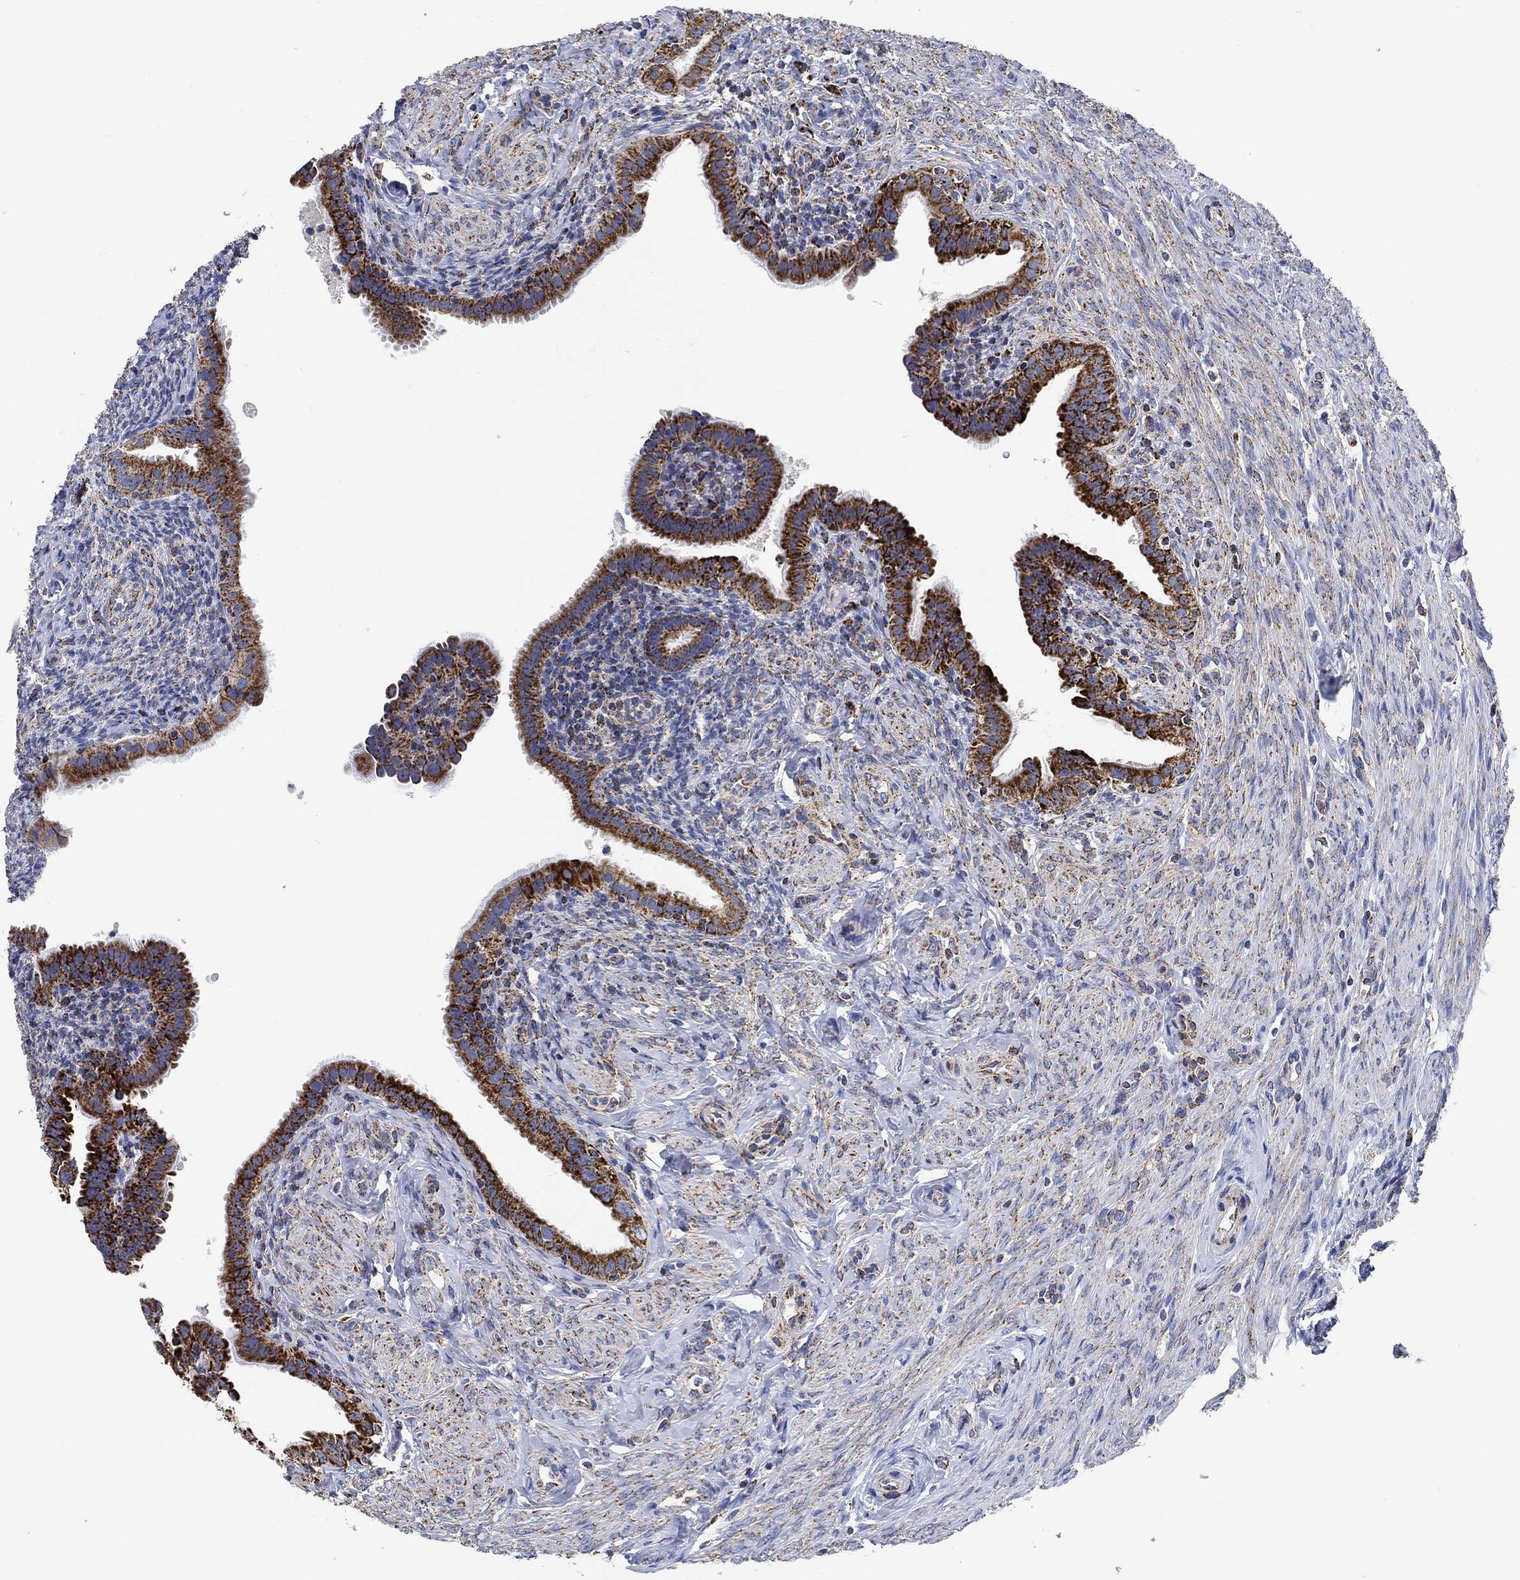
{"staining": {"intensity": "strong", "quantity": "25%-75%", "location": "cytoplasmic/membranous"}, "tissue": "fallopian tube", "cell_type": "Glandular cells", "image_type": "normal", "snomed": [{"axis": "morphology", "description": "Normal tissue, NOS"}, {"axis": "topography", "description": "Fallopian tube"}], "caption": "Human fallopian tube stained for a protein (brown) reveals strong cytoplasmic/membranous positive positivity in about 25%-75% of glandular cells.", "gene": "NDUFS3", "patient": {"sex": "female", "age": 41}}